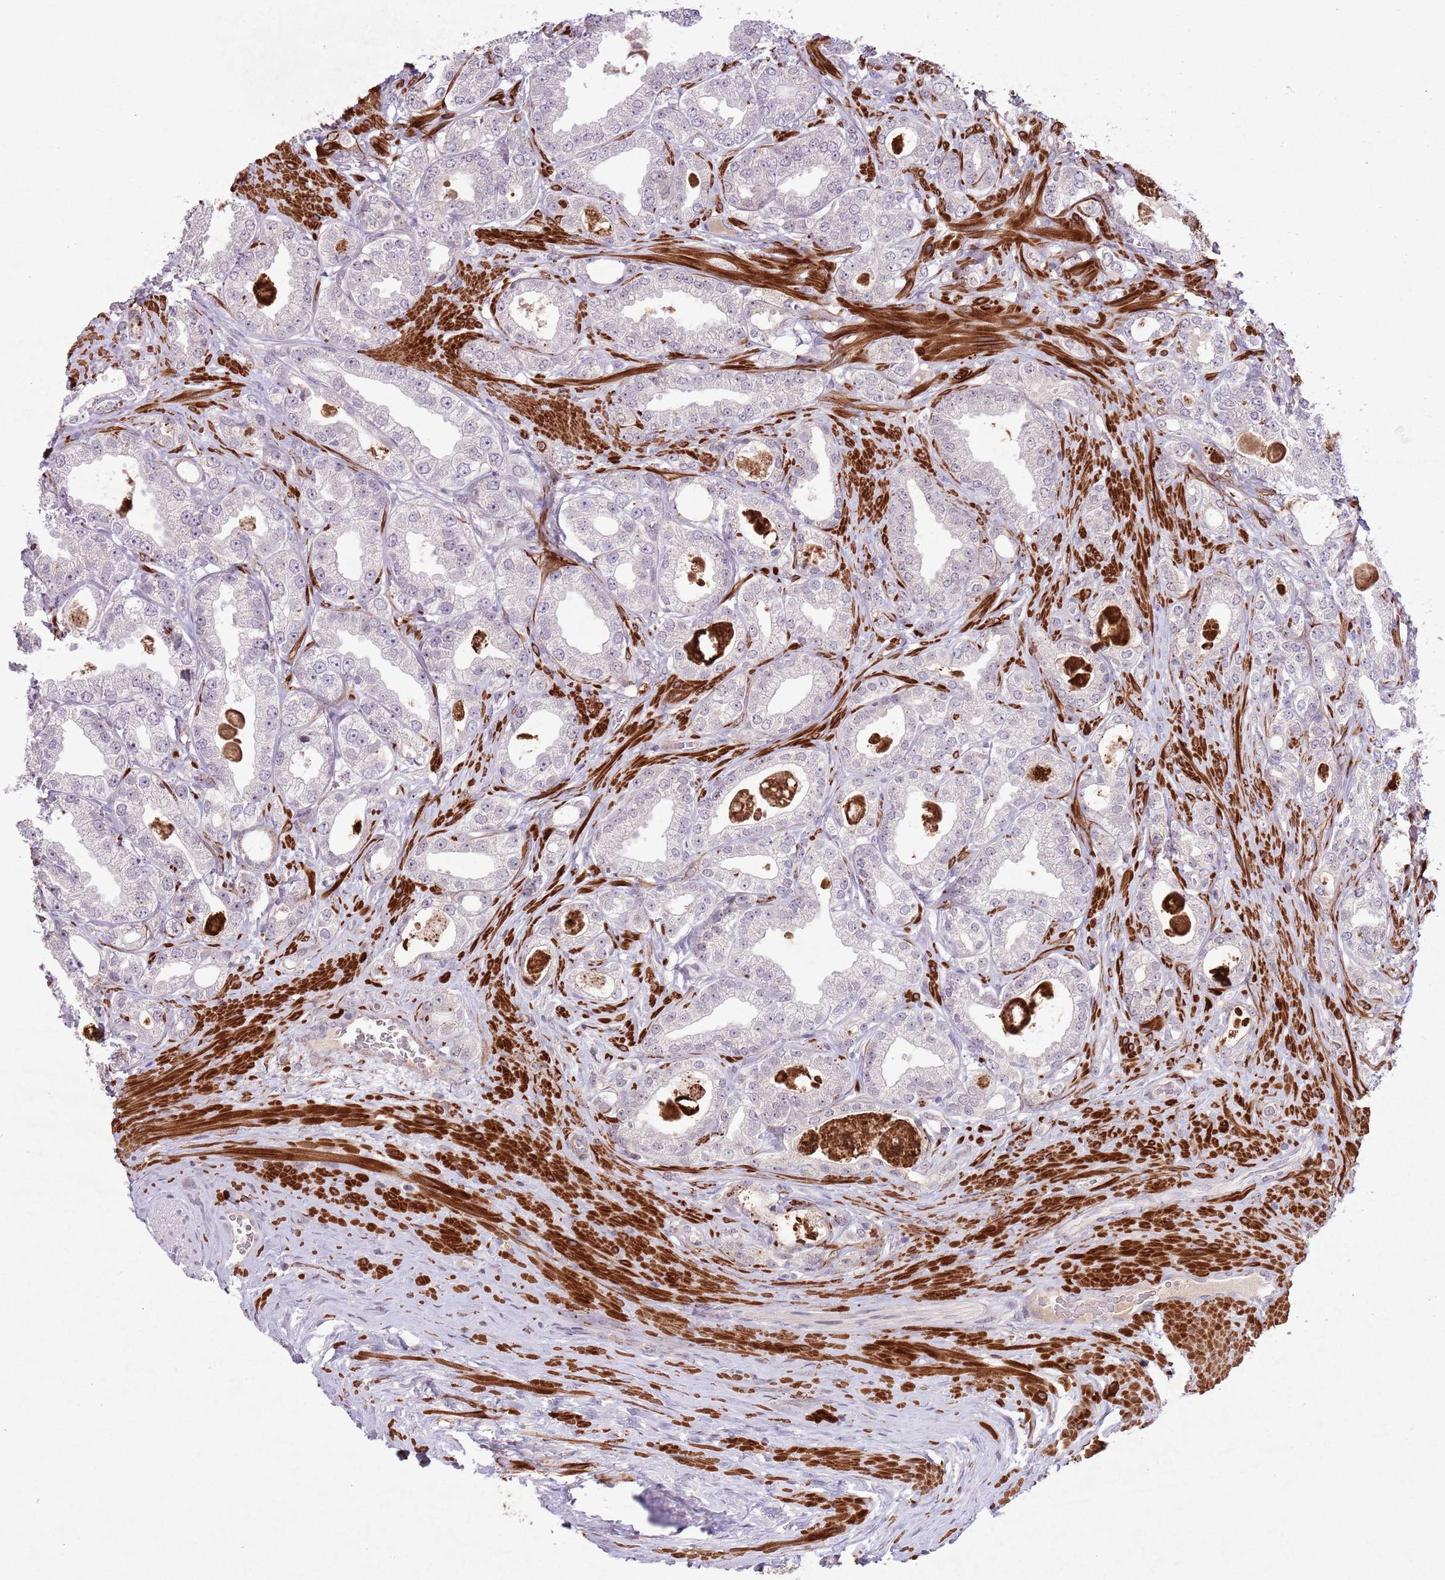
{"staining": {"intensity": "negative", "quantity": "none", "location": "none"}, "tissue": "prostate cancer", "cell_type": "Tumor cells", "image_type": "cancer", "snomed": [{"axis": "morphology", "description": "Adenocarcinoma, Low grade"}, {"axis": "topography", "description": "Prostate"}], "caption": "Photomicrograph shows no significant protein positivity in tumor cells of low-grade adenocarcinoma (prostate). (Immunohistochemistry, brightfield microscopy, high magnification).", "gene": "CCNI", "patient": {"sex": "male", "age": 63}}